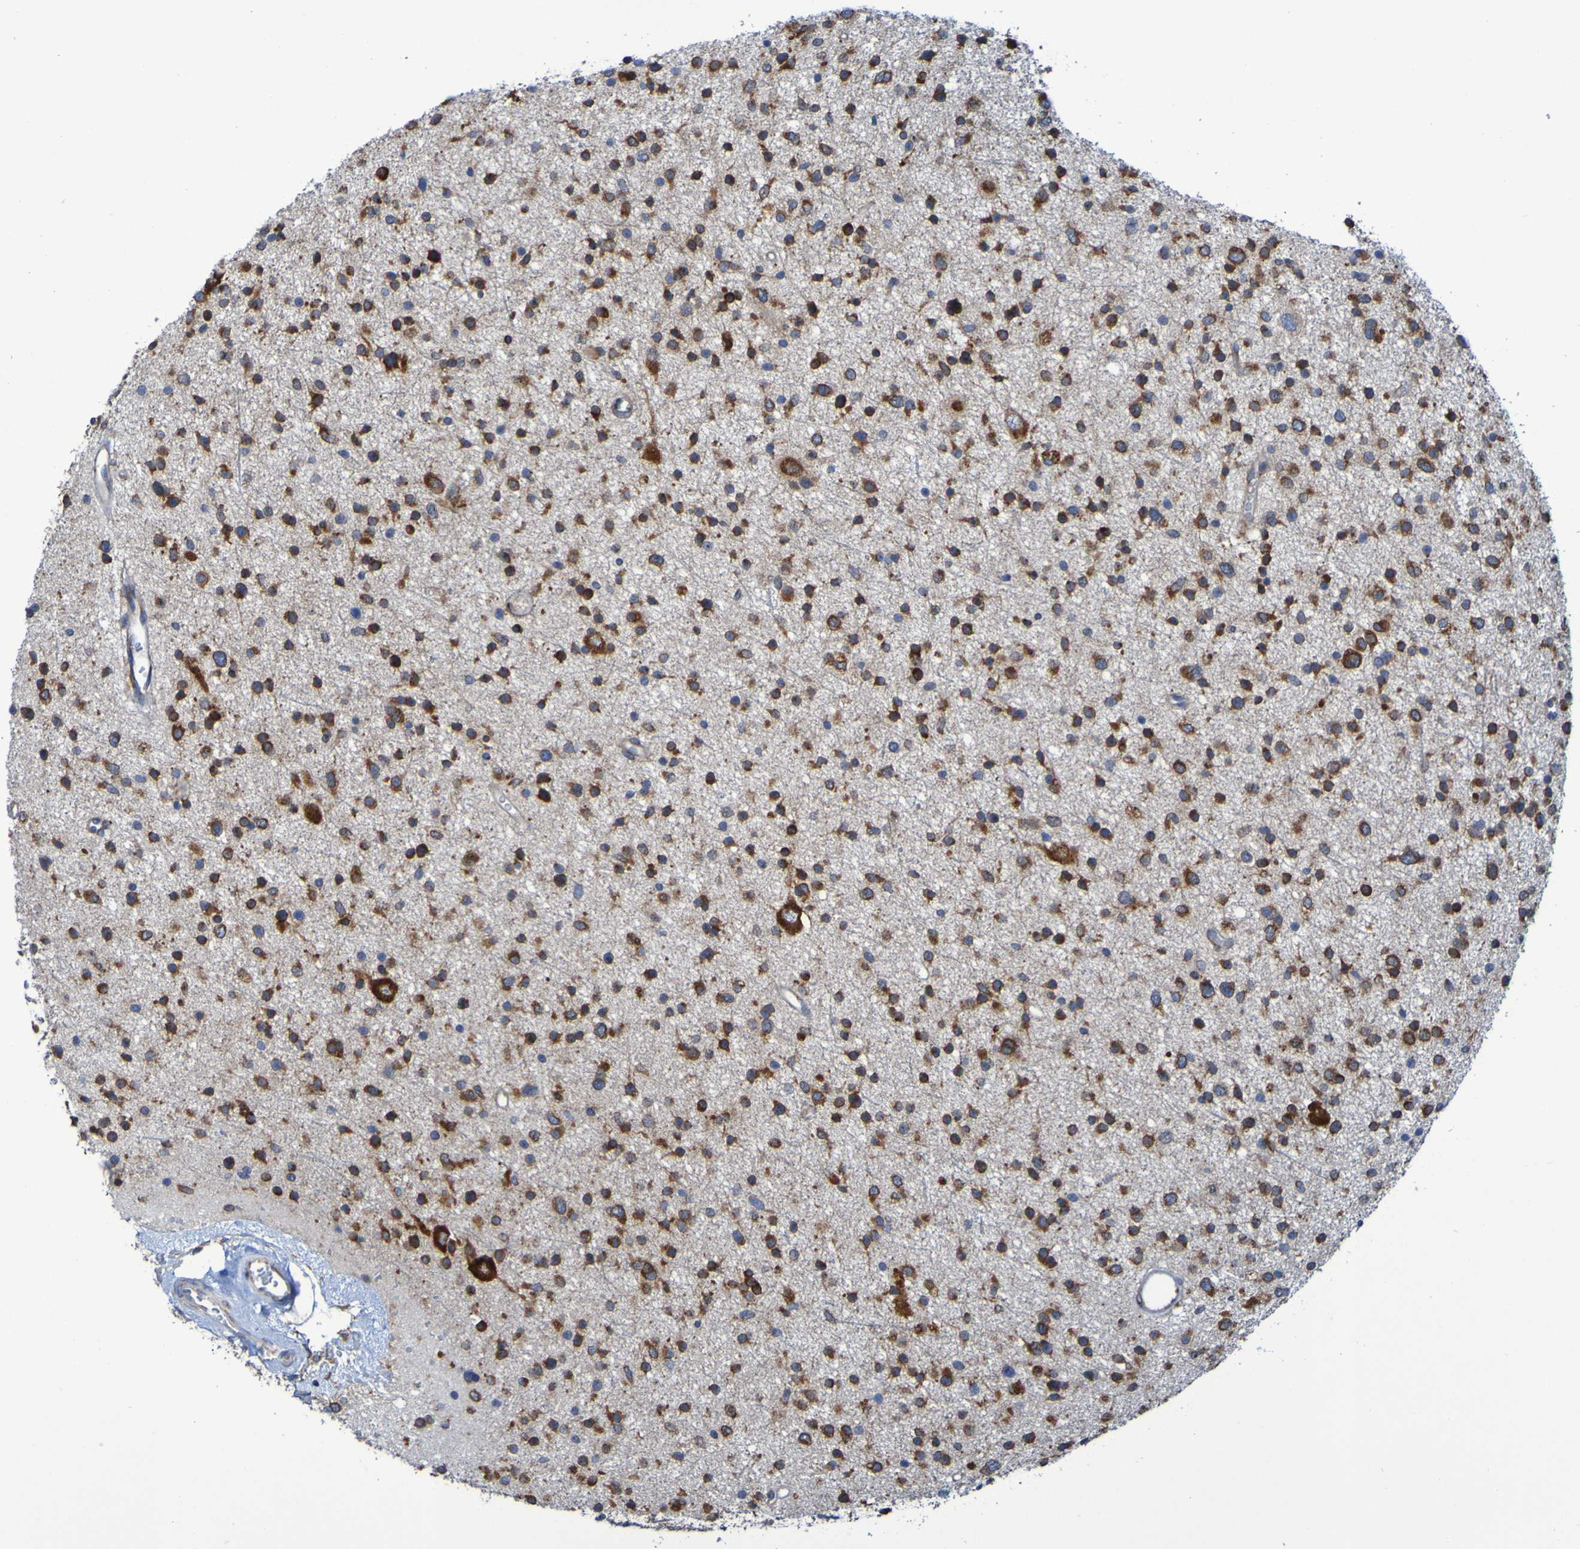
{"staining": {"intensity": "strong", "quantity": ">75%", "location": "cytoplasmic/membranous"}, "tissue": "glioma", "cell_type": "Tumor cells", "image_type": "cancer", "snomed": [{"axis": "morphology", "description": "Glioma, malignant, Low grade"}, {"axis": "topography", "description": "Brain"}], "caption": "Brown immunohistochemical staining in human malignant low-grade glioma shows strong cytoplasmic/membranous positivity in about >75% of tumor cells. (DAB (3,3'-diaminobenzidine) IHC, brown staining for protein, blue staining for nuclei).", "gene": "FKBP3", "patient": {"sex": "female", "age": 37}}